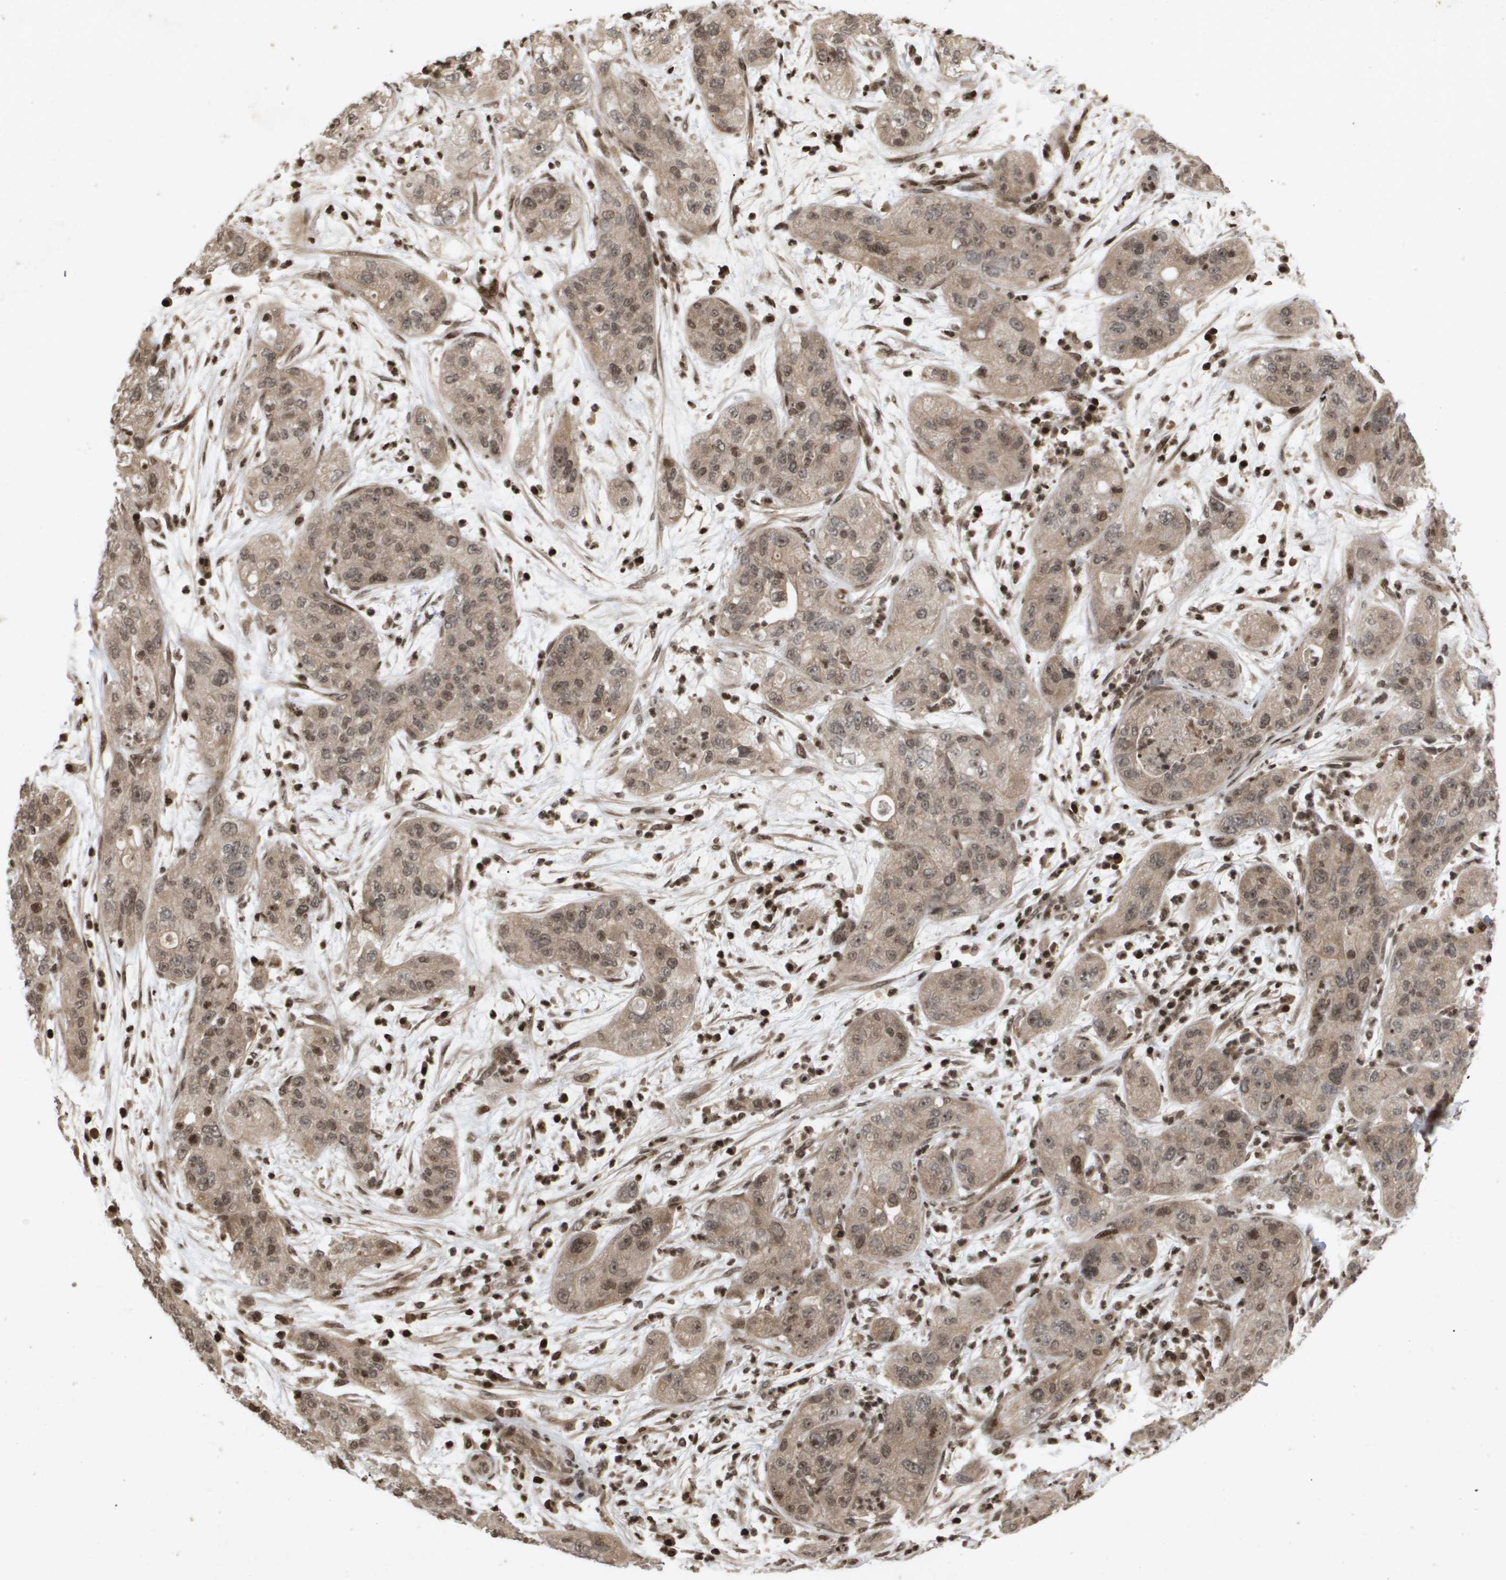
{"staining": {"intensity": "moderate", "quantity": ">75%", "location": "cytoplasmic/membranous"}, "tissue": "pancreatic cancer", "cell_type": "Tumor cells", "image_type": "cancer", "snomed": [{"axis": "morphology", "description": "Adenocarcinoma, NOS"}, {"axis": "topography", "description": "Pancreas"}], "caption": "A histopathology image of adenocarcinoma (pancreatic) stained for a protein demonstrates moderate cytoplasmic/membranous brown staining in tumor cells. Ihc stains the protein of interest in brown and the nuclei are stained blue.", "gene": "HSPA6", "patient": {"sex": "female", "age": 78}}